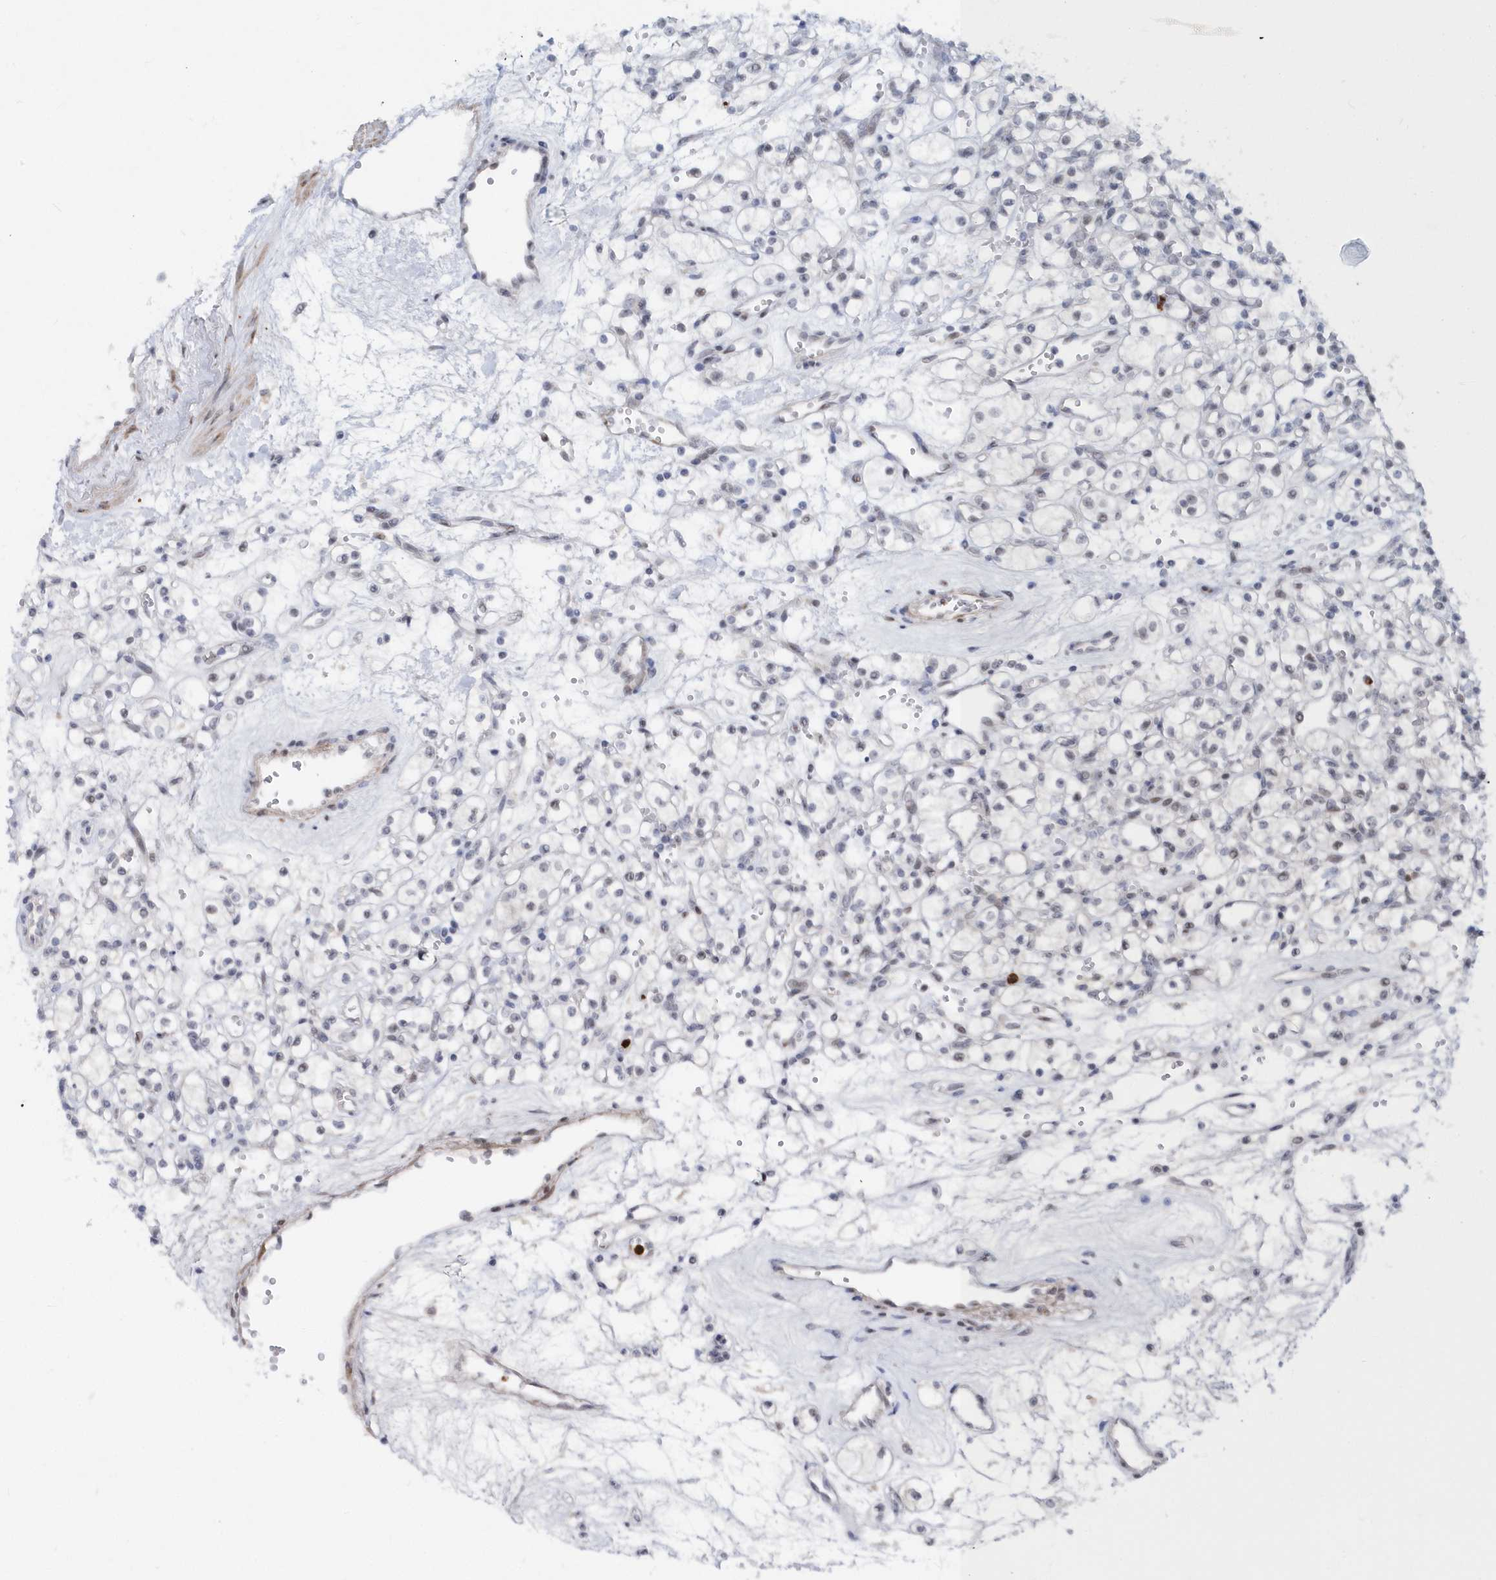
{"staining": {"intensity": "negative", "quantity": "none", "location": "none"}, "tissue": "renal cancer", "cell_type": "Tumor cells", "image_type": "cancer", "snomed": [{"axis": "morphology", "description": "Adenocarcinoma, NOS"}, {"axis": "topography", "description": "Kidney"}], "caption": "Renal cancer (adenocarcinoma) was stained to show a protein in brown. There is no significant expression in tumor cells.", "gene": "ASCL4", "patient": {"sex": "female", "age": 59}}